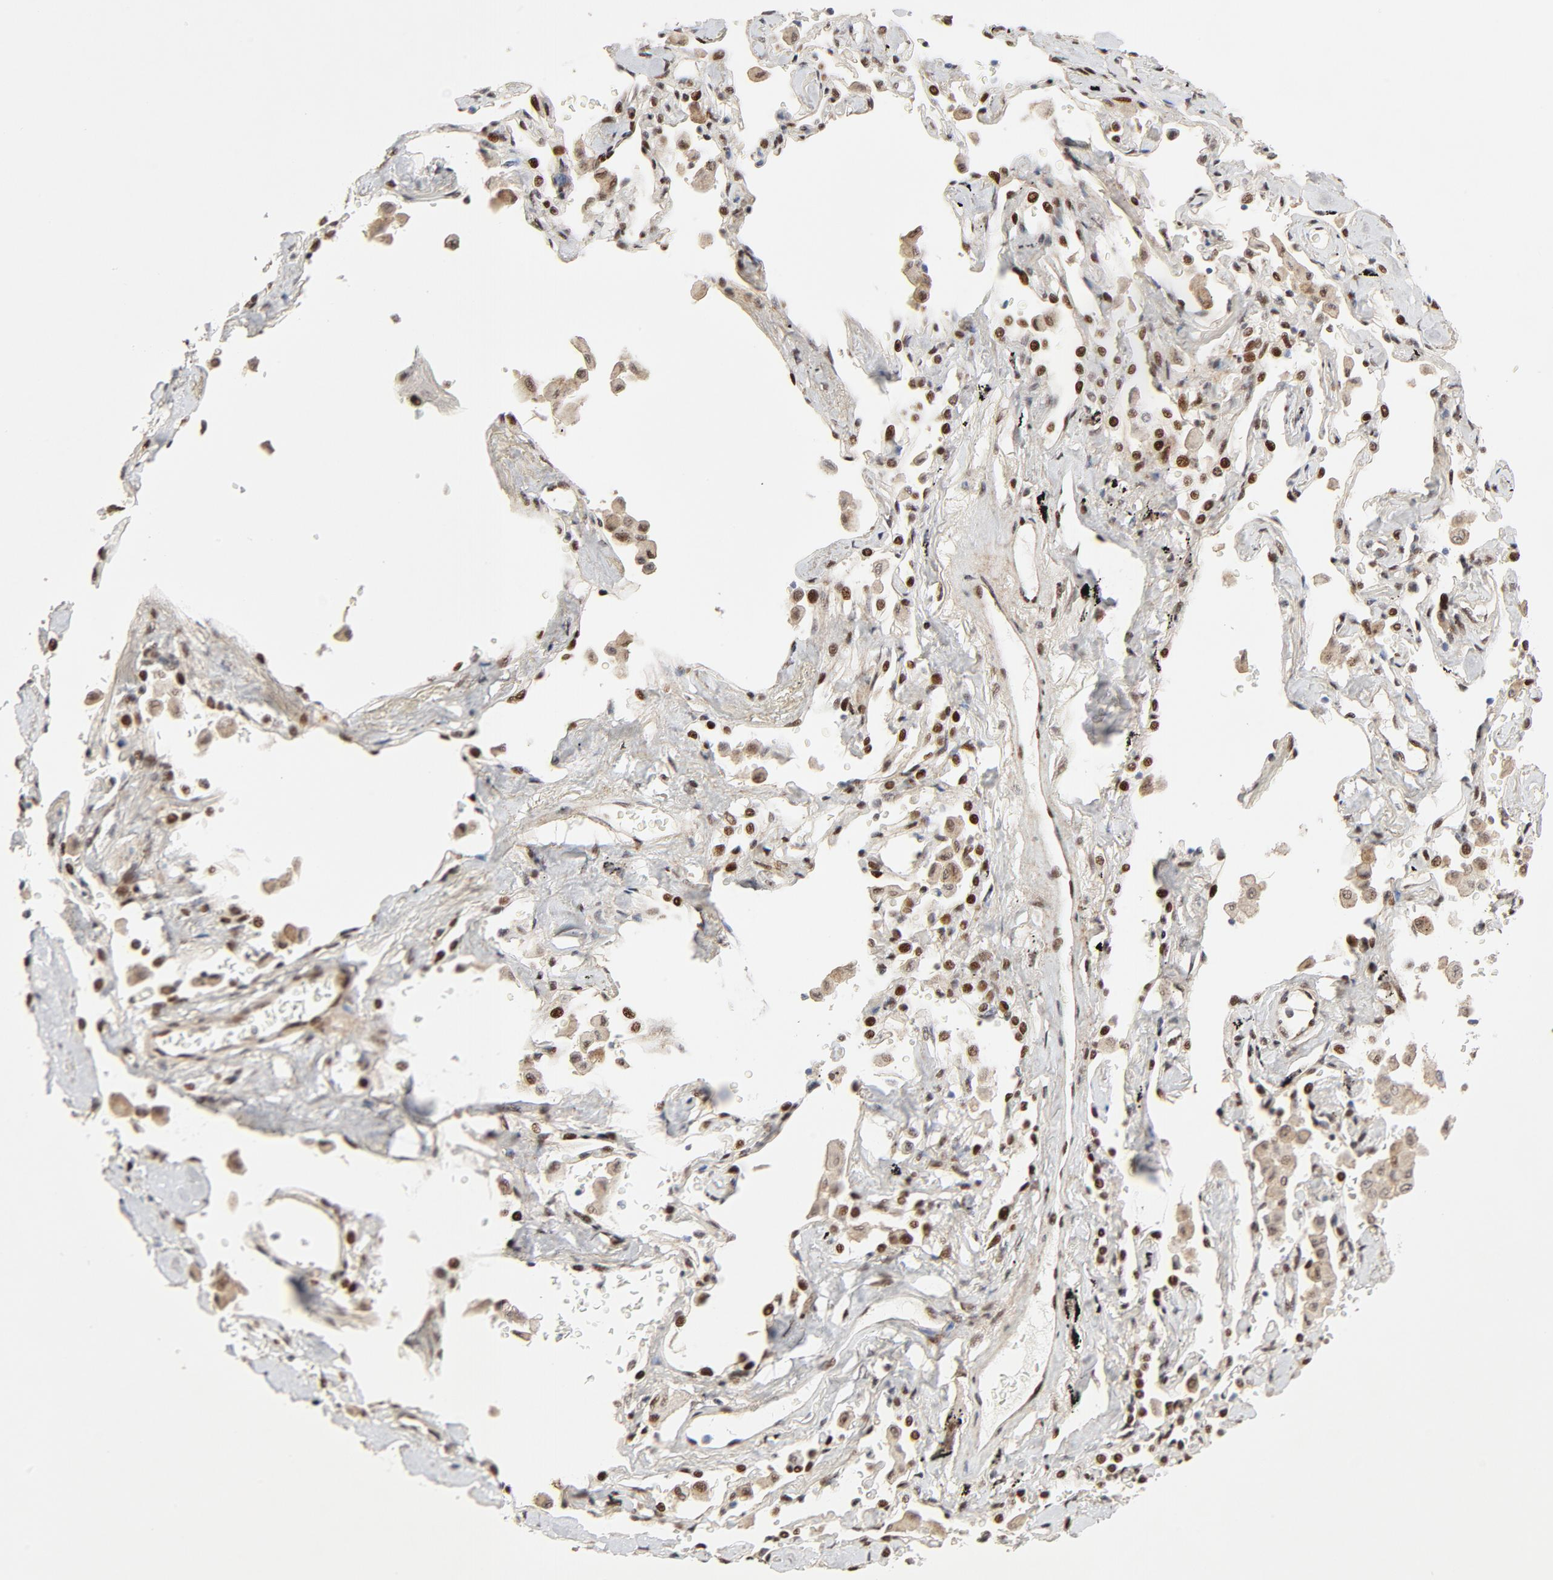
{"staining": {"intensity": "strong", "quantity": ">75%", "location": "nuclear"}, "tissue": "lung cancer", "cell_type": "Tumor cells", "image_type": "cancer", "snomed": [{"axis": "morphology", "description": "Adenocarcinoma, NOS"}, {"axis": "topography", "description": "Lung"}], "caption": "Lung cancer stained with a brown dye demonstrates strong nuclear positive staining in approximately >75% of tumor cells.", "gene": "GTF2I", "patient": {"sex": "female", "age": 64}}